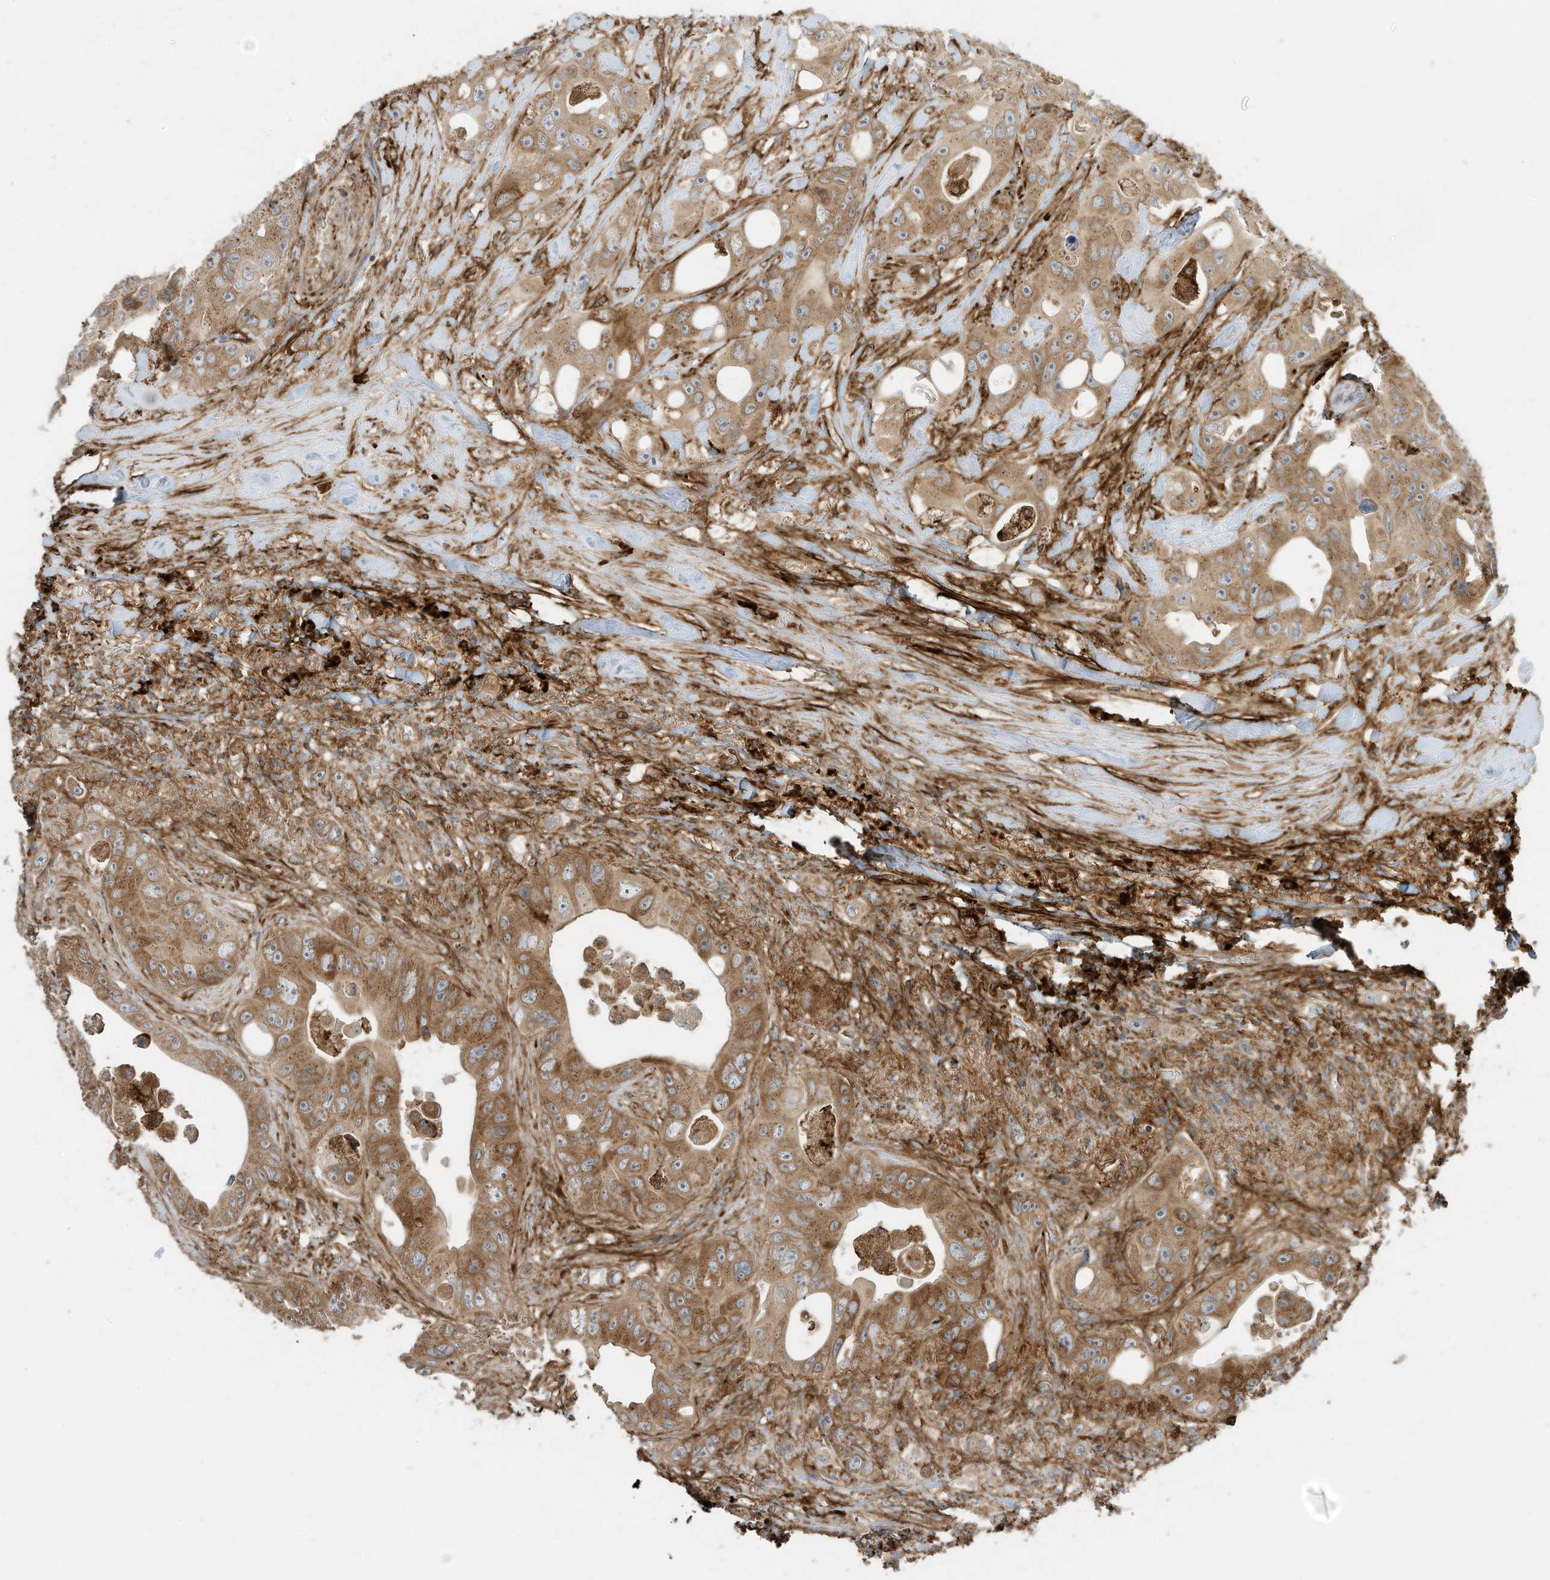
{"staining": {"intensity": "moderate", "quantity": ">75%", "location": "cytoplasmic/membranous"}, "tissue": "colorectal cancer", "cell_type": "Tumor cells", "image_type": "cancer", "snomed": [{"axis": "morphology", "description": "Adenocarcinoma, NOS"}, {"axis": "topography", "description": "Colon"}], "caption": "This micrograph displays immunohistochemistry staining of colorectal adenocarcinoma, with medium moderate cytoplasmic/membranous positivity in approximately >75% of tumor cells.", "gene": "TRNAU1AP", "patient": {"sex": "female", "age": 46}}